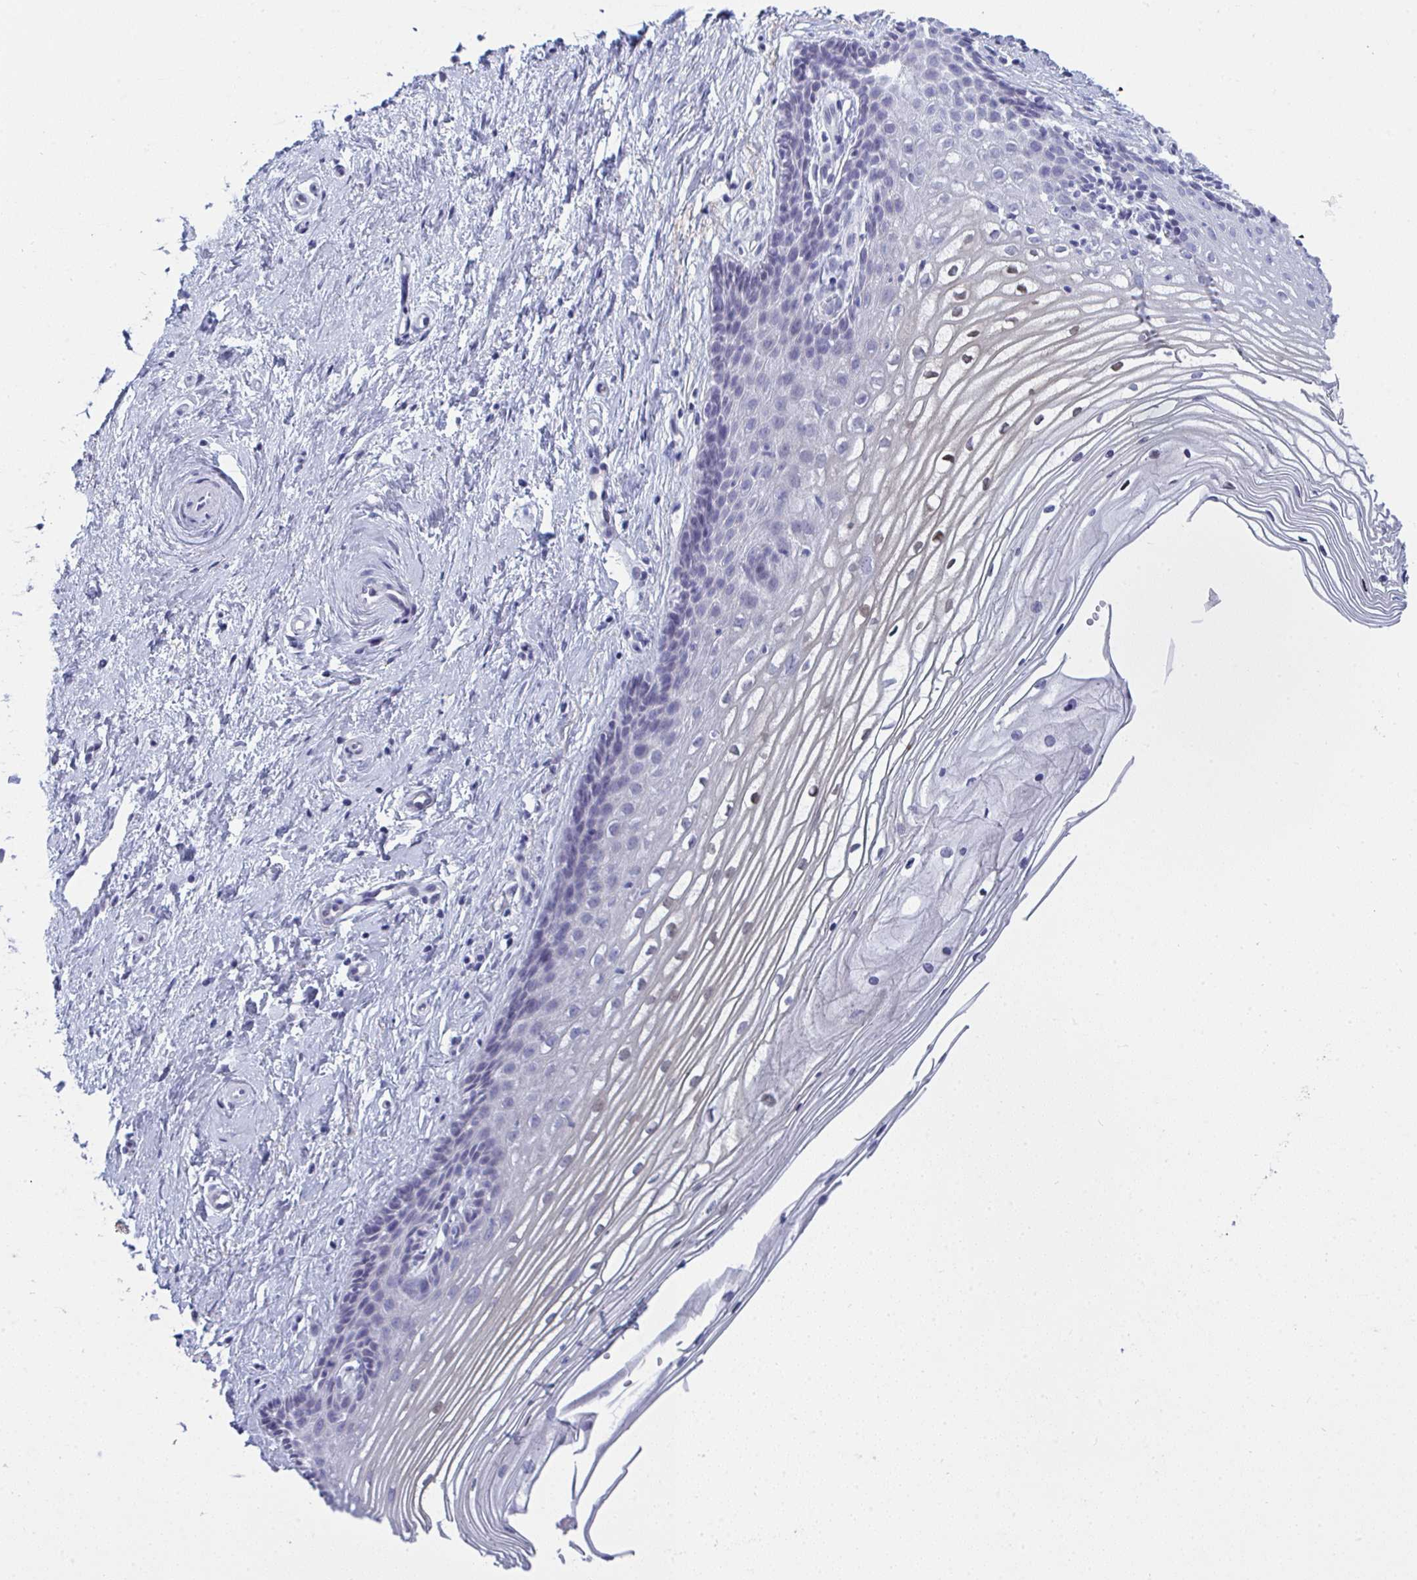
{"staining": {"intensity": "negative", "quantity": "none", "location": "none"}, "tissue": "cervix", "cell_type": "Glandular cells", "image_type": "normal", "snomed": [{"axis": "morphology", "description": "Normal tissue, NOS"}, {"axis": "topography", "description": "Cervix"}], "caption": "Glandular cells show no significant protein positivity in benign cervix. (DAB (3,3'-diaminobenzidine) IHC with hematoxylin counter stain).", "gene": "PRDM9", "patient": {"sex": "female", "age": 40}}